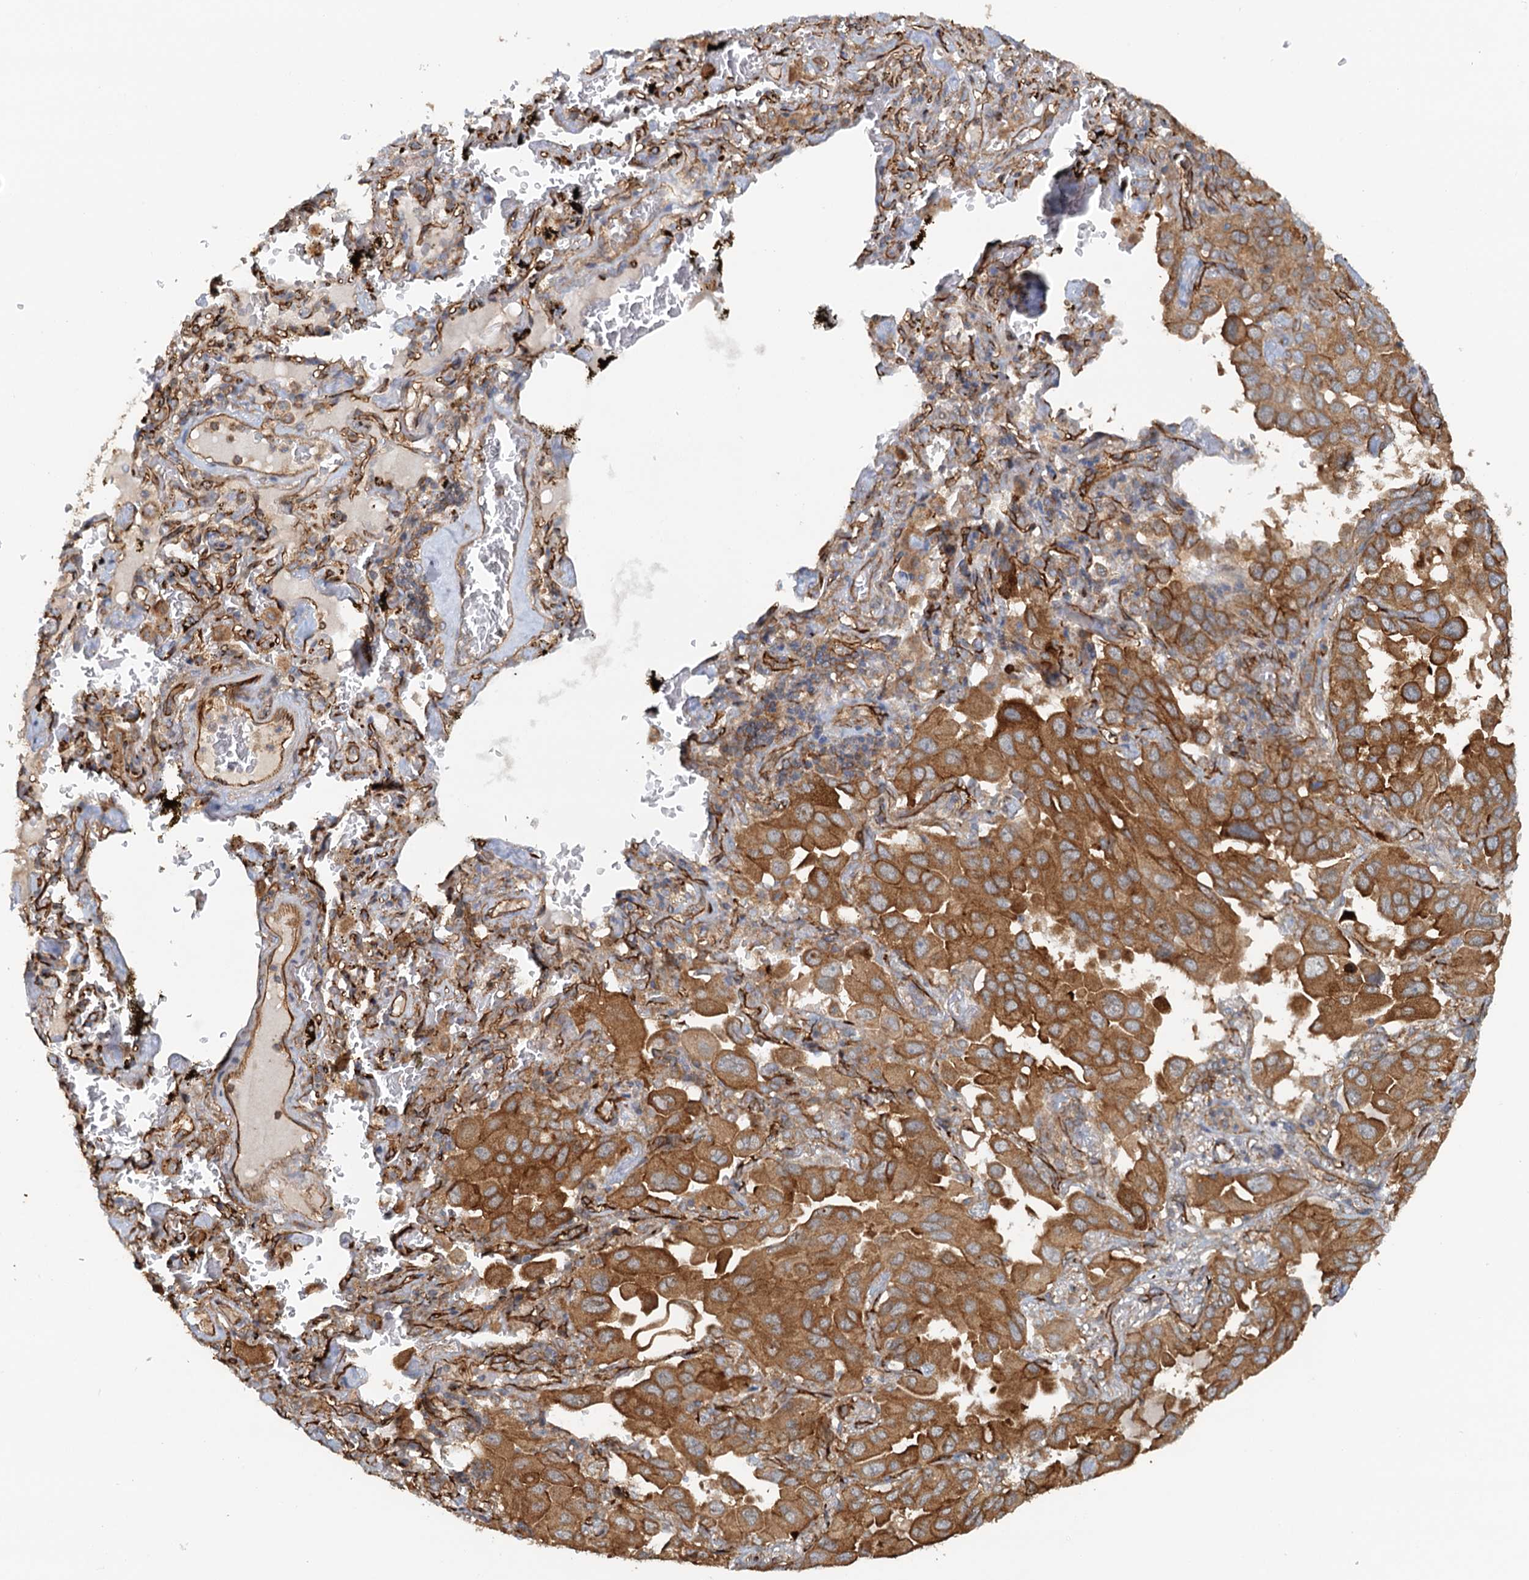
{"staining": {"intensity": "moderate", "quantity": ">75%", "location": "cytoplasmic/membranous"}, "tissue": "lung cancer", "cell_type": "Tumor cells", "image_type": "cancer", "snomed": [{"axis": "morphology", "description": "Adenocarcinoma, NOS"}, {"axis": "topography", "description": "Lung"}], "caption": "Immunohistochemistry of adenocarcinoma (lung) displays medium levels of moderate cytoplasmic/membranous staining in about >75% of tumor cells.", "gene": "NIPAL3", "patient": {"sex": "male", "age": 64}}